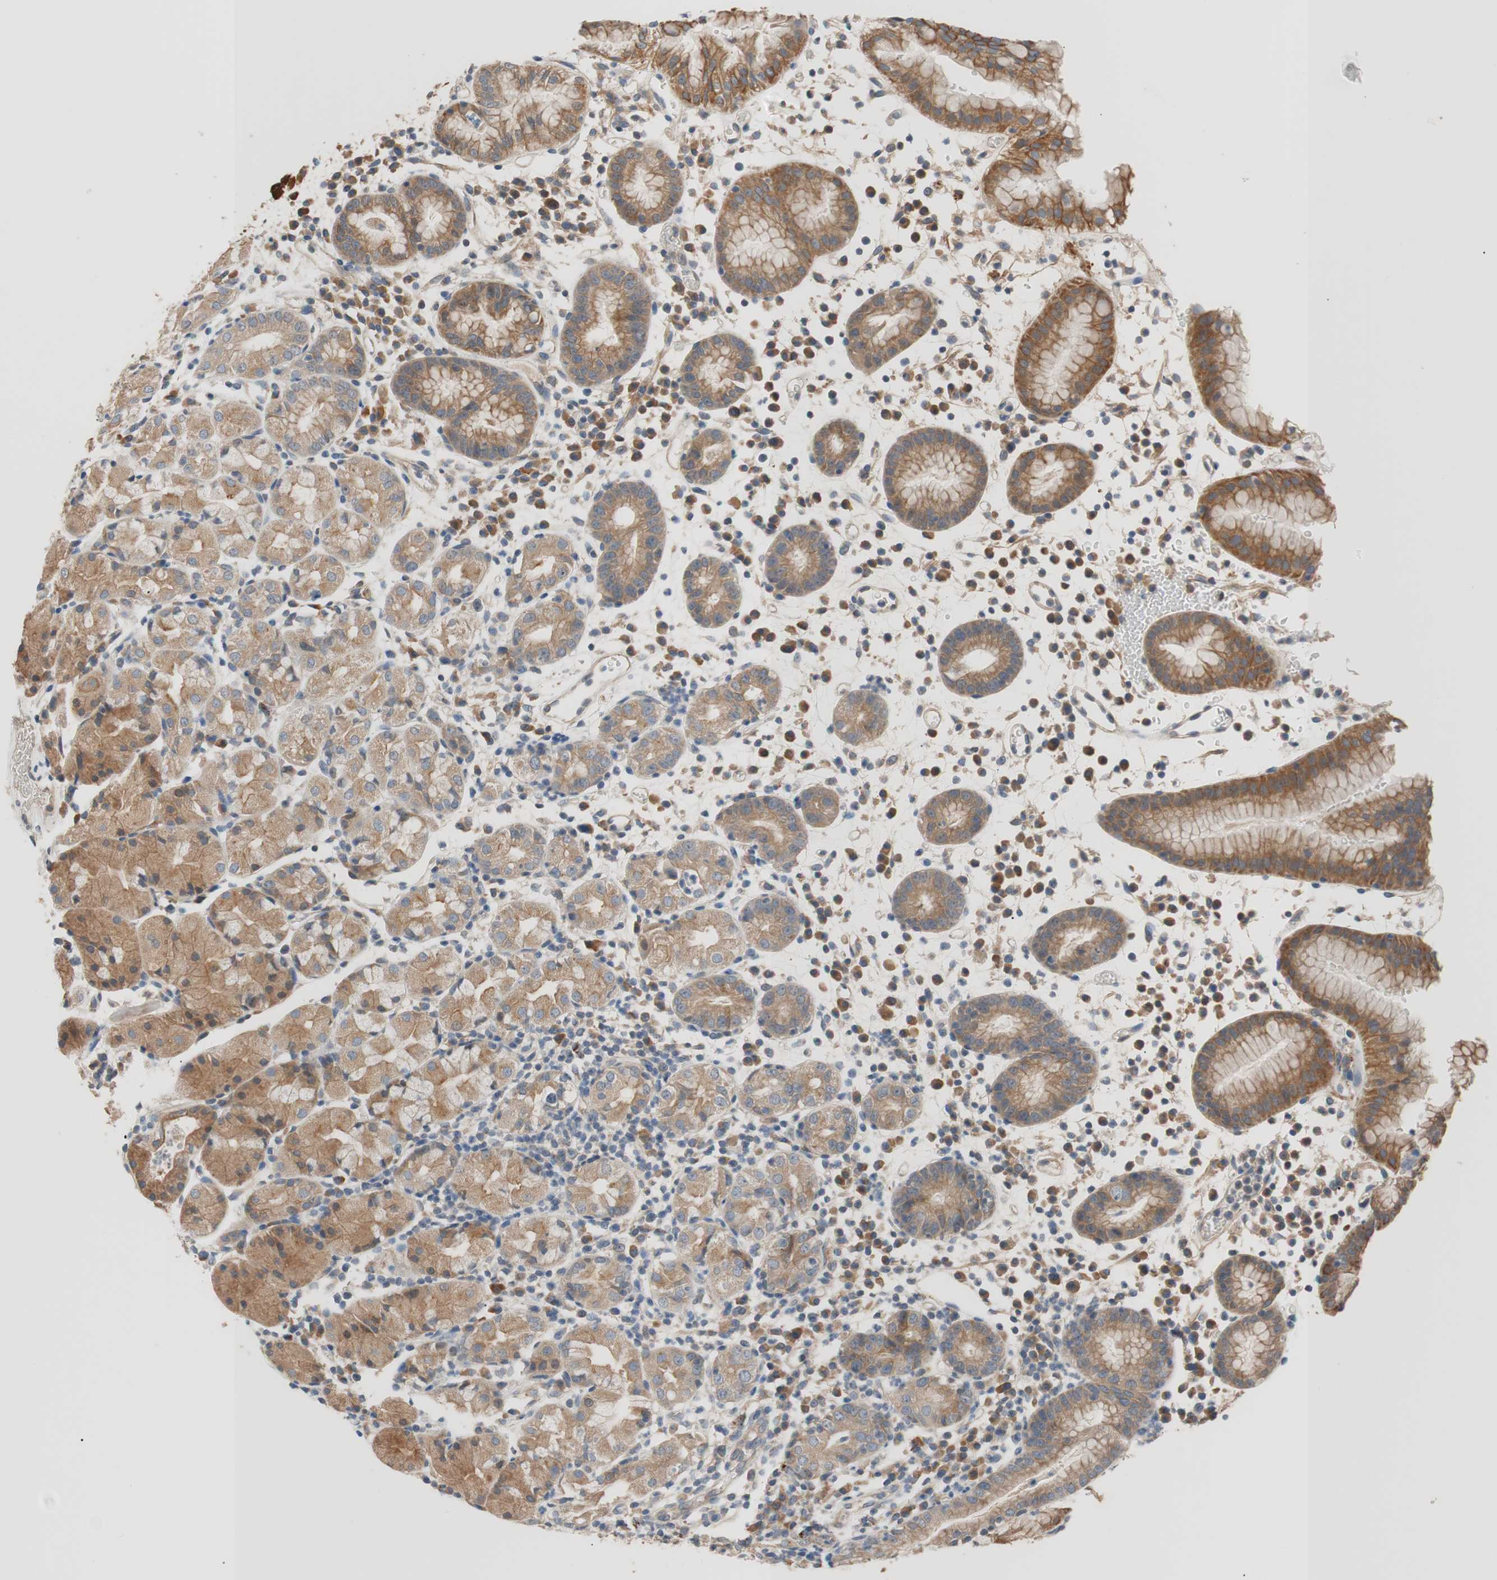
{"staining": {"intensity": "strong", "quantity": ">75%", "location": "cytoplasmic/membranous"}, "tissue": "stomach", "cell_type": "Glandular cells", "image_type": "normal", "snomed": [{"axis": "morphology", "description": "Normal tissue, NOS"}, {"axis": "topography", "description": "Stomach"}, {"axis": "topography", "description": "Stomach, lower"}], "caption": "Protein expression analysis of benign stomach shows strong cytoplasmic/membranous staining in about >75% of glandular cells.", "gene": "FADS2", "patient": {"sex": "female", "age": 75}}